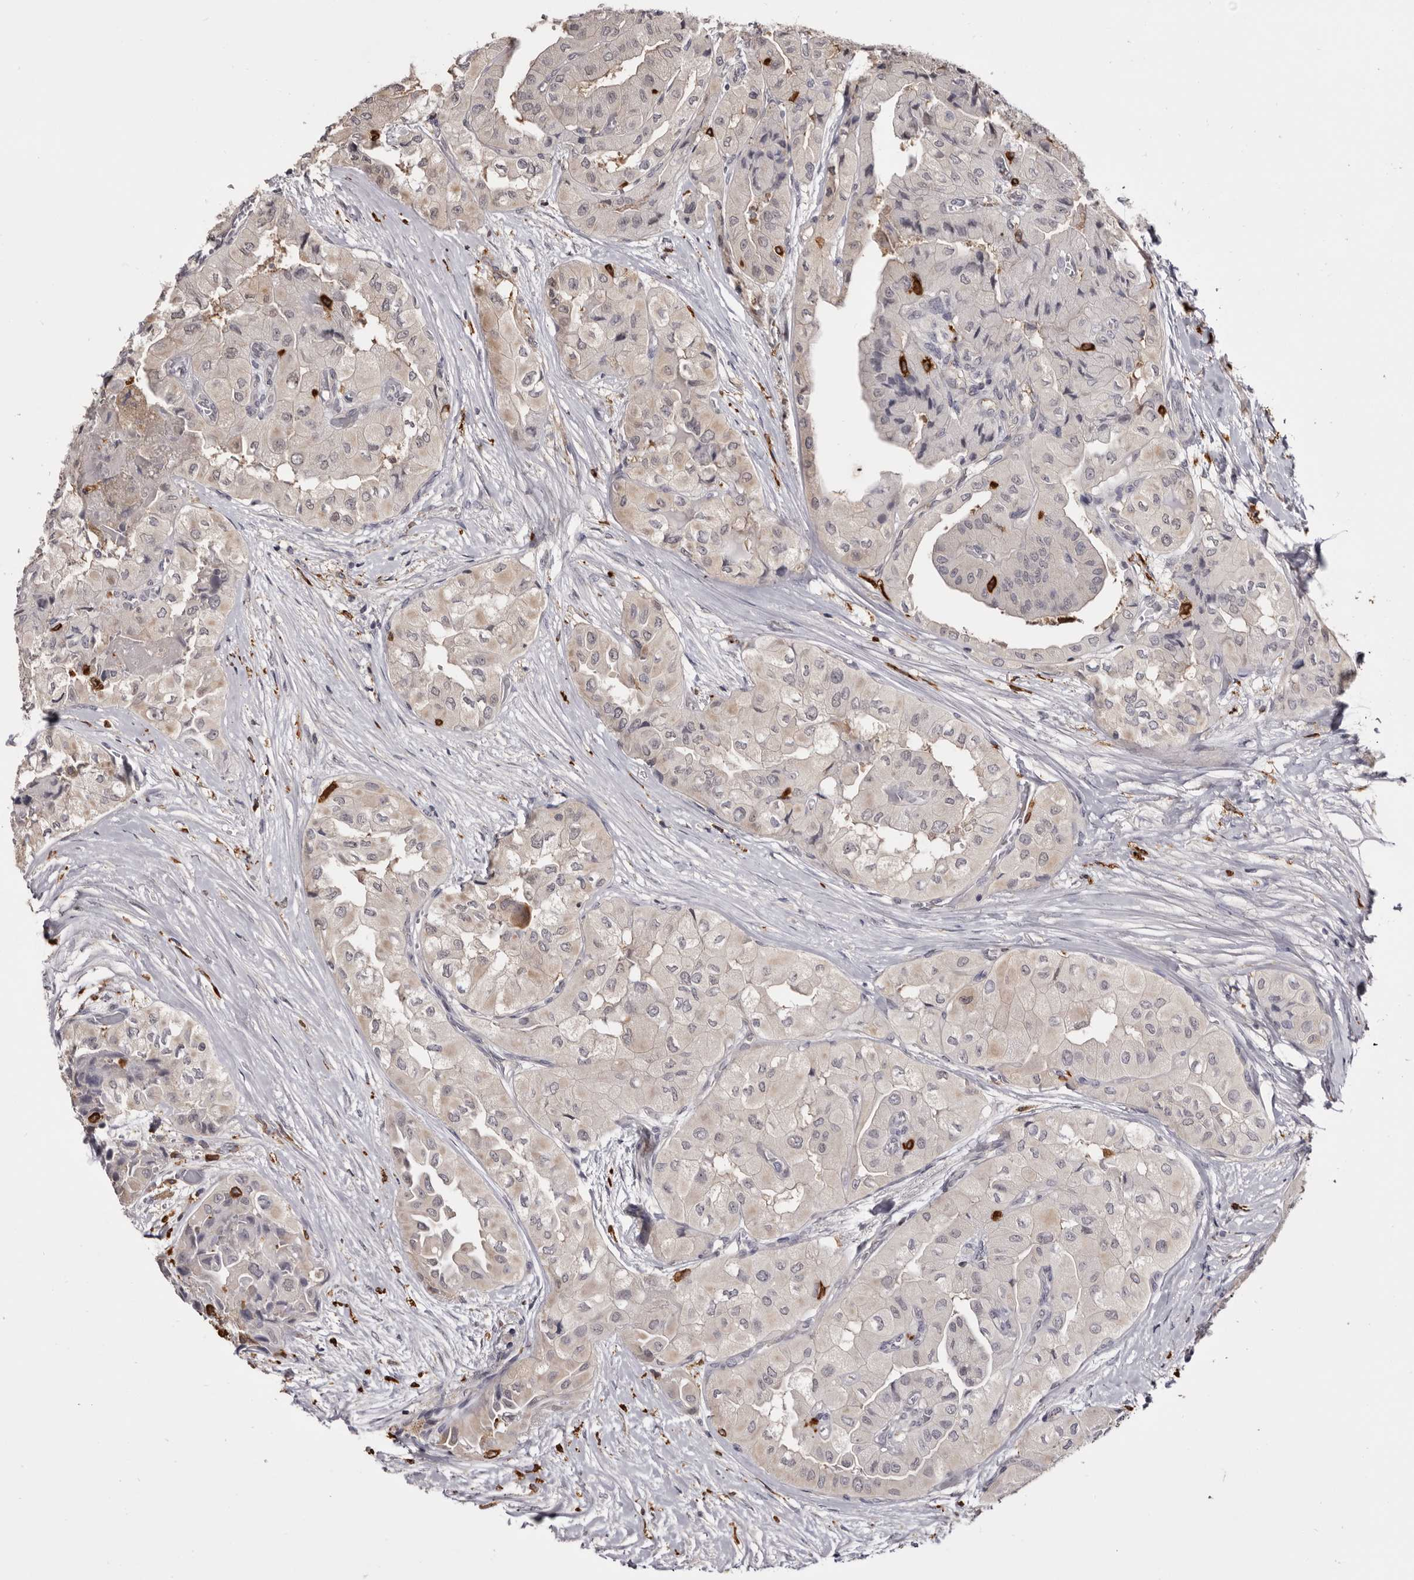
{"staining": {"intensity": "negative", "quantity": "none", "location": "none"}, "tissue": "thyroid cancer", "cell_type": "Tumor cells", "image_type": "cancer", "snomed": [{"axis": "morphology", "description": "Papillary adenocarcinoma, NOS"}, {"axis": "topography", "description": "Thyroid gland"}], "caption": "IHC image of human thyroid cancer (papillary adenocarcinoma) stained for a protein (brown), which reveals no expression in tumor cells.", "gene": "TNNI1", "patient": {"sex": "female", "age": 59}}